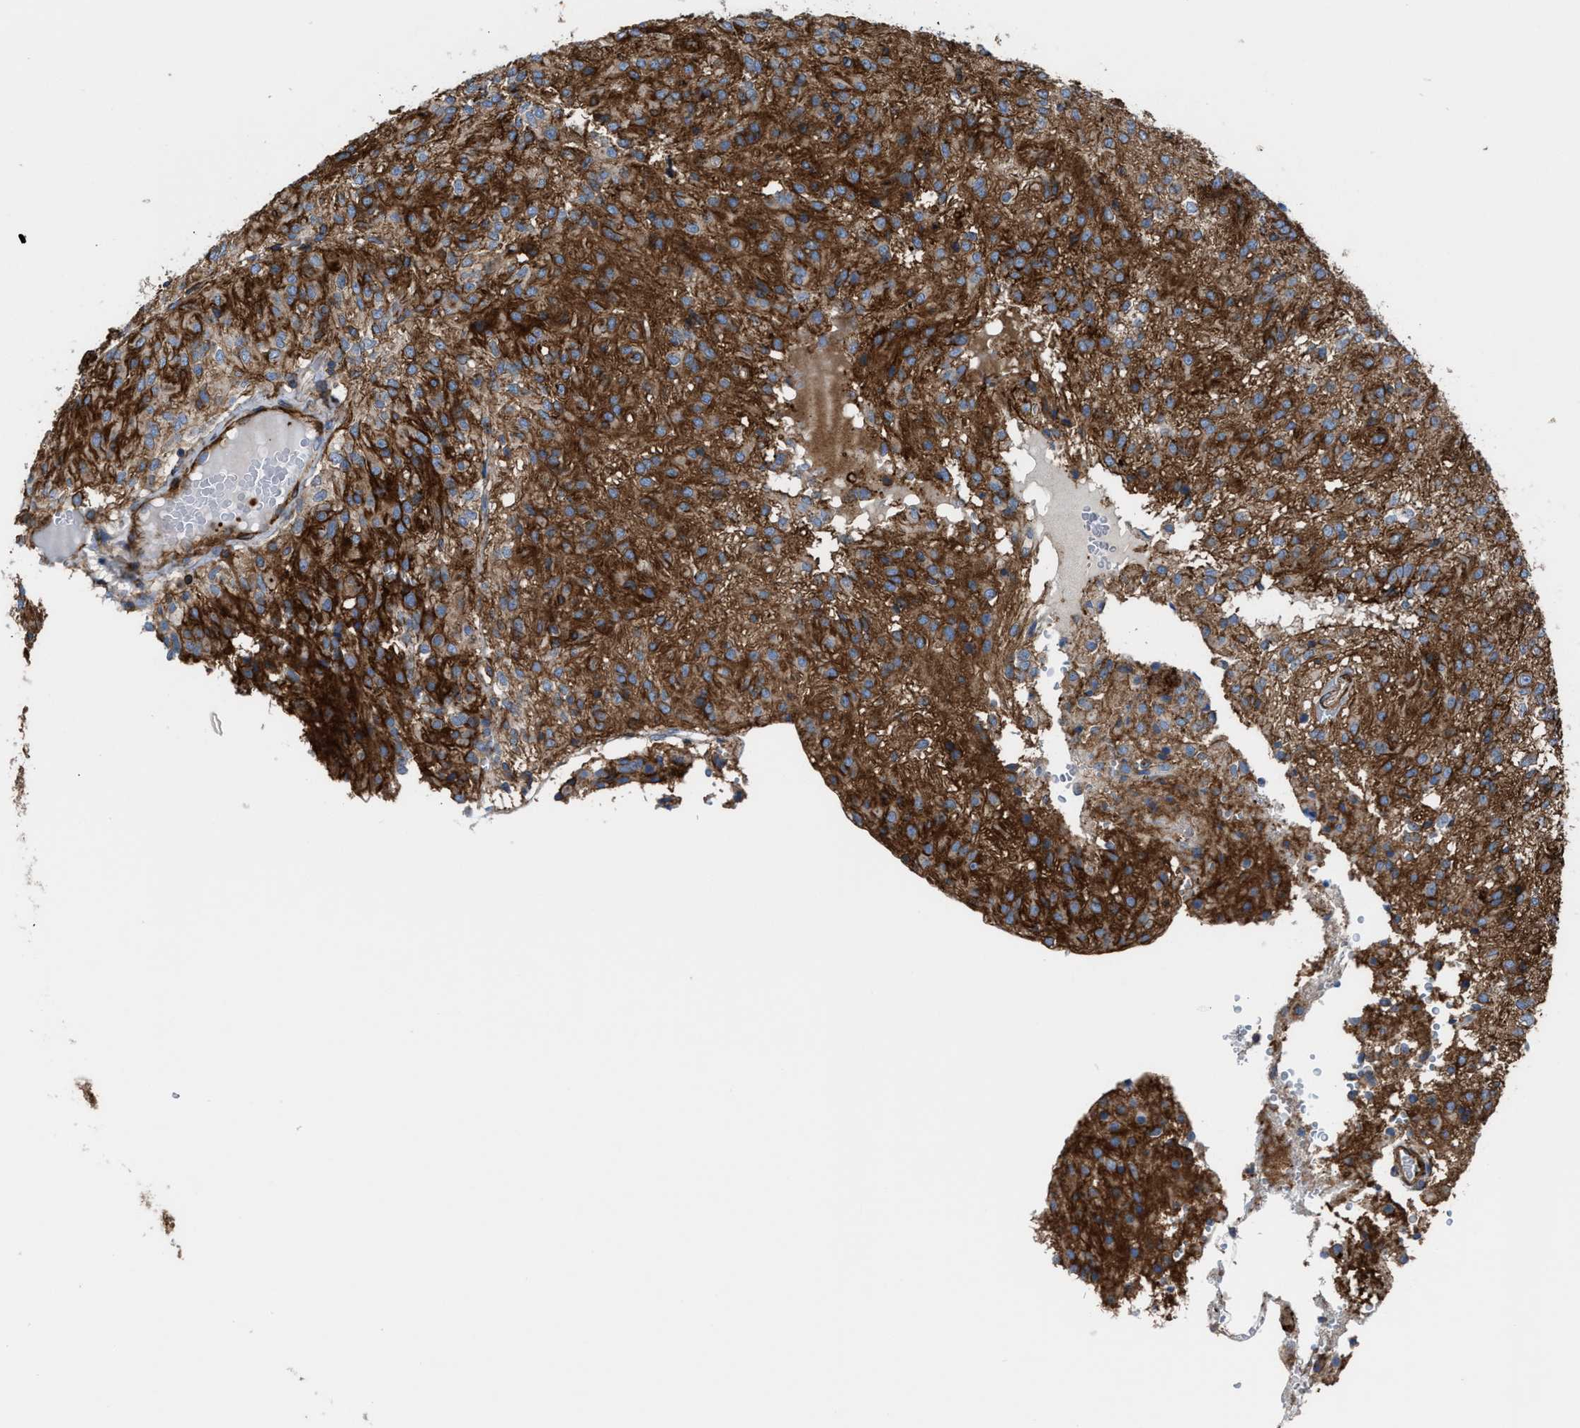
{"staining": {"intensity": "strong", "quantity": ">75%", "location": "cytoplasmic/membranous"}, "tissue": "glioma", "cell_type": "Tumor cells", "image_type": "cancer", "snomed": [{"axis": "morphology", "description": "Glioma, malignant, High grade"}, {"axis": "topography", "description": "Brain"}], "caption": "This photomicrograph displays IHC staining of human glioma, with high strong cytoplasmic/membranous expression in approximately >75% of tumor cells.", "gene": "AGPAT2", "patient": {"sex": "female", "age": 59}}